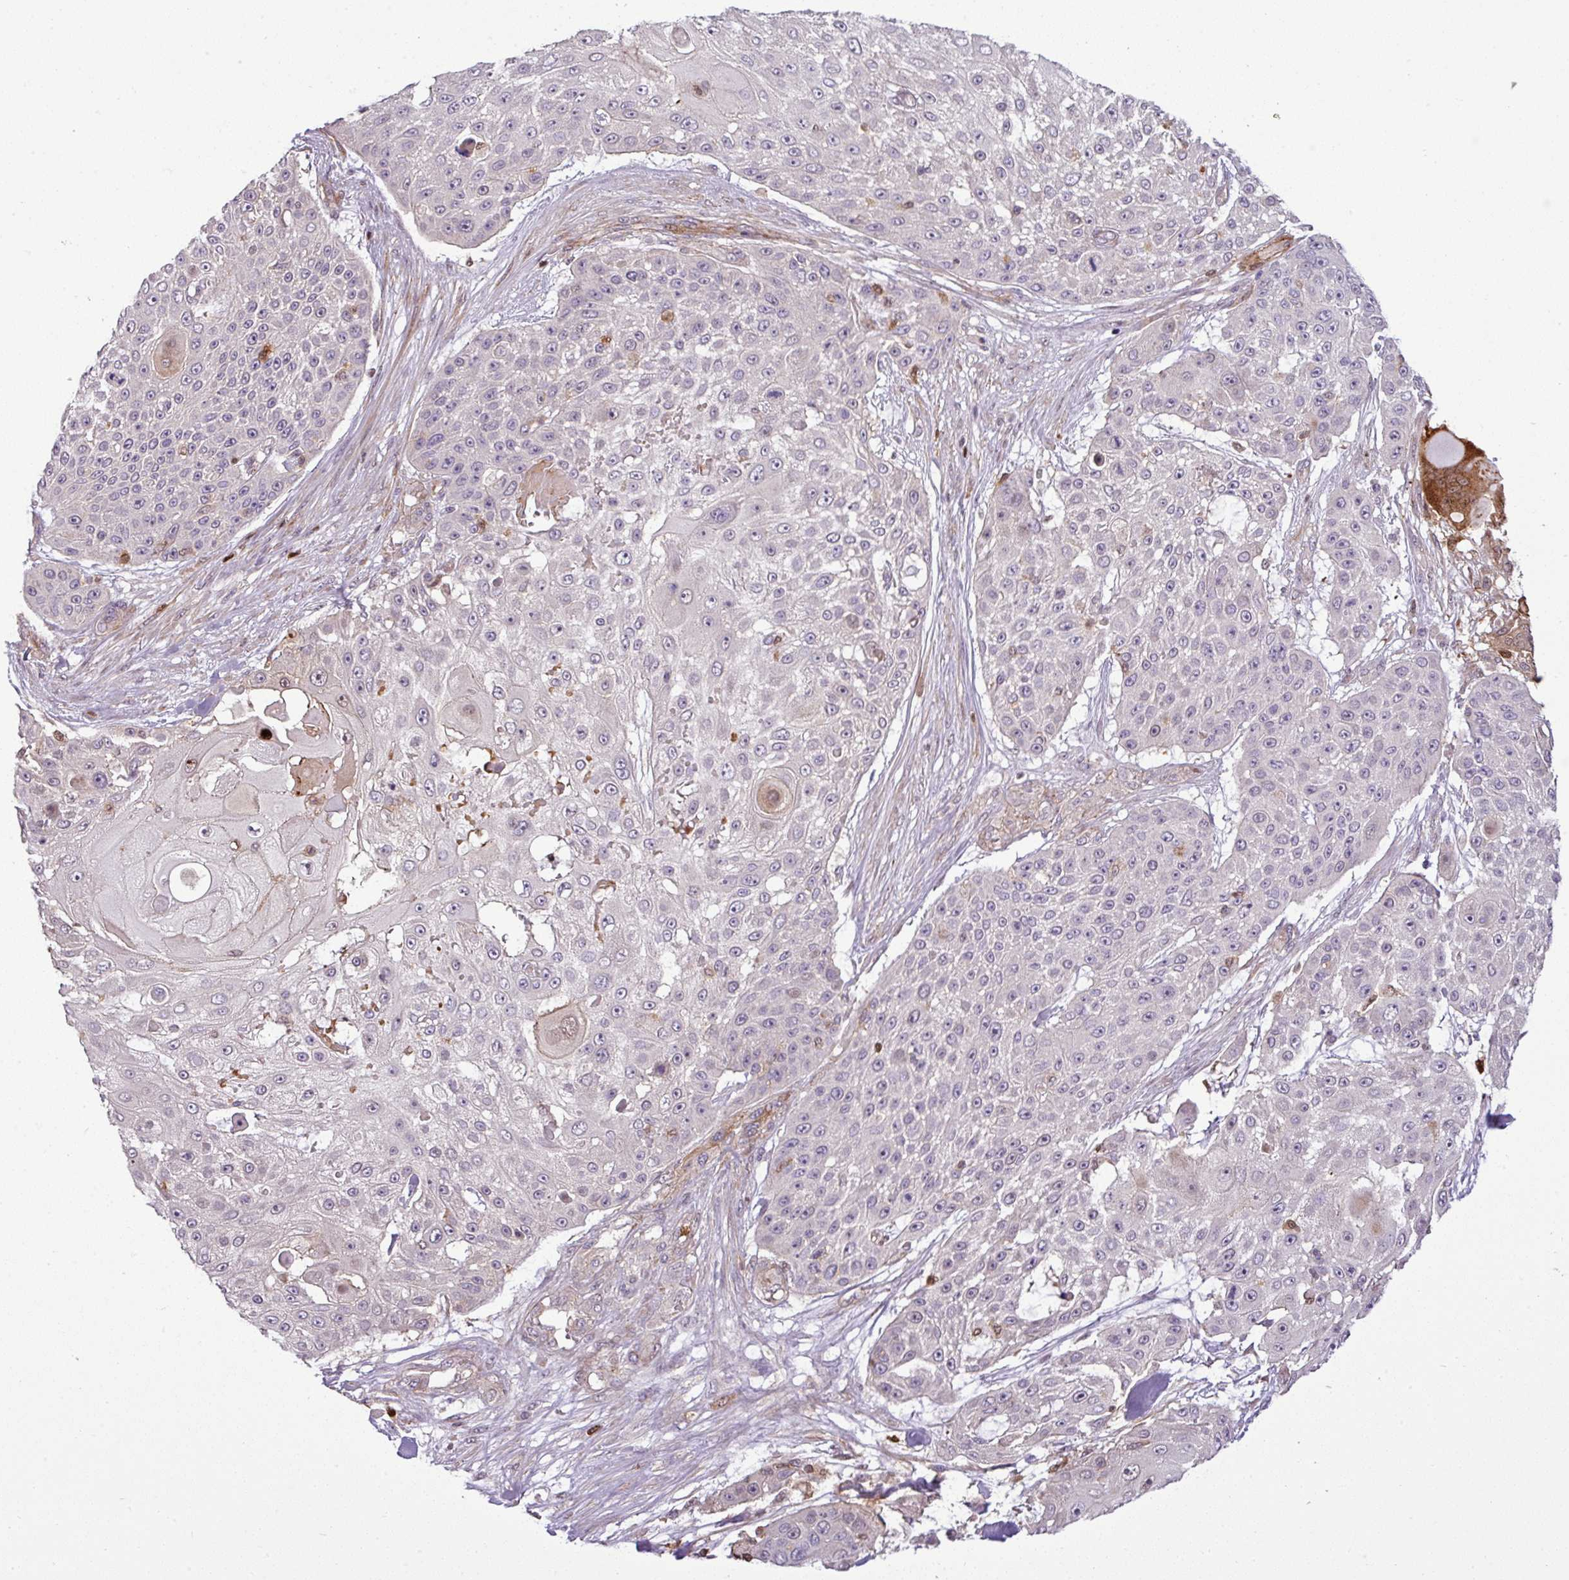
{"staining": {"intensity": "negative", "quantity": "none", "location": "none"}, "tissue": "skin cancer", "cell_type": "Tumor cells", "image_type": "cancer", "snomed": [{"axis": "morphology", "description": "Squamous cell carcinoma, NOS"}, {"axis": "topography", "description": "Skin"}], "caption": "Immunohistochemical staining of human squamous cell carcinoma (skin) reveals no significant positivity in tumor cells.", "gene": "NBEAL2", "patient": {"sex": "female", "age": 86}}